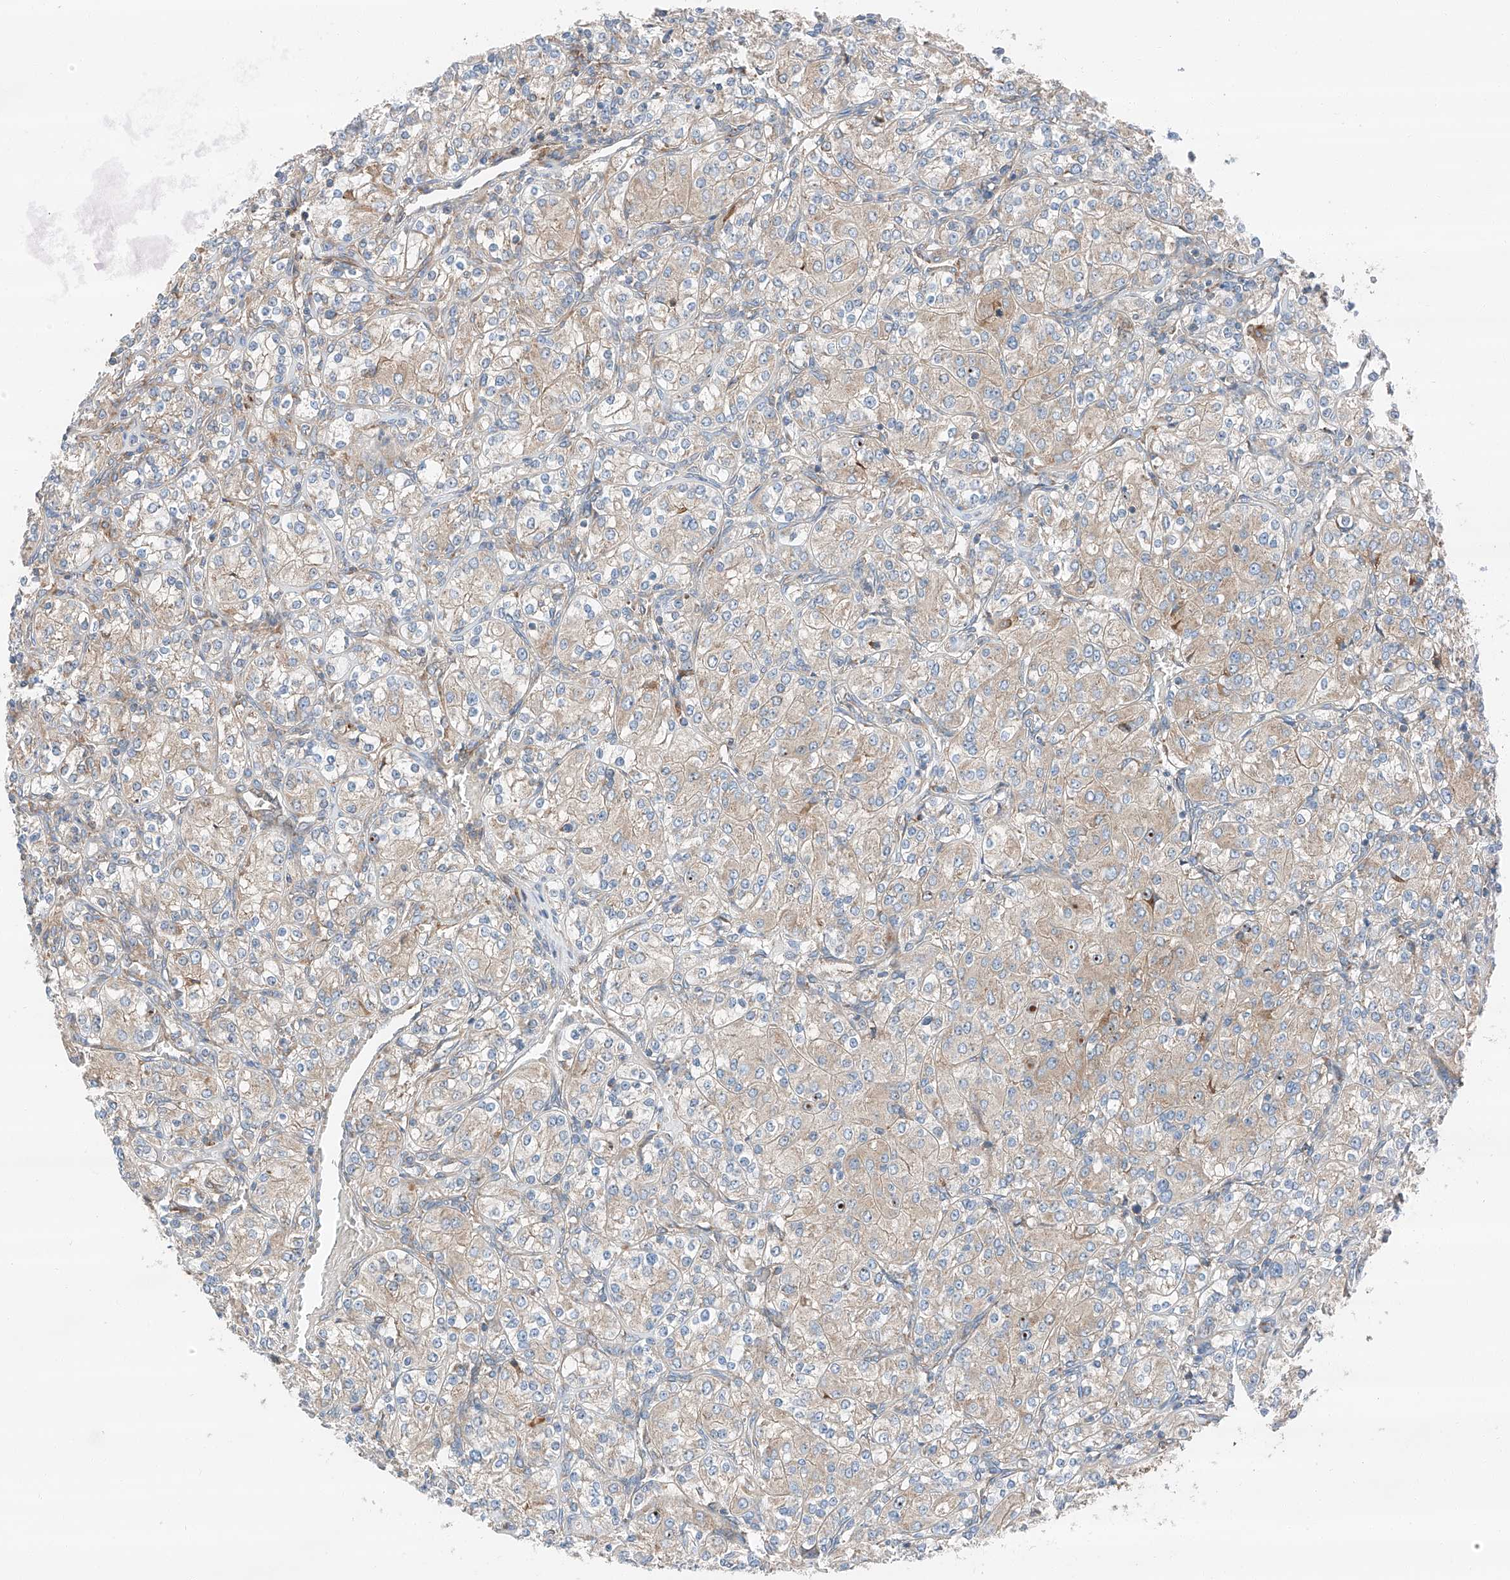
{"staining": {"intensity": "negative", "quantity": "none", "location": "none"}, "tissue": "renal cancer", "cell_type": "Tumor cells", "image_type": "cancer", "snomed": [{"axis": "morphology", "description": "Adenocarcinoma, NOS"}, {"axis": "topography", "description": "Kidney"}], "caption": "Immunohistochemistry (IHC) of renal cancer (adenocarcinoma) displays no staining in tumor cells.", "gene": "ZC3H15", "patient": {"sex": "male", "age": 77}}